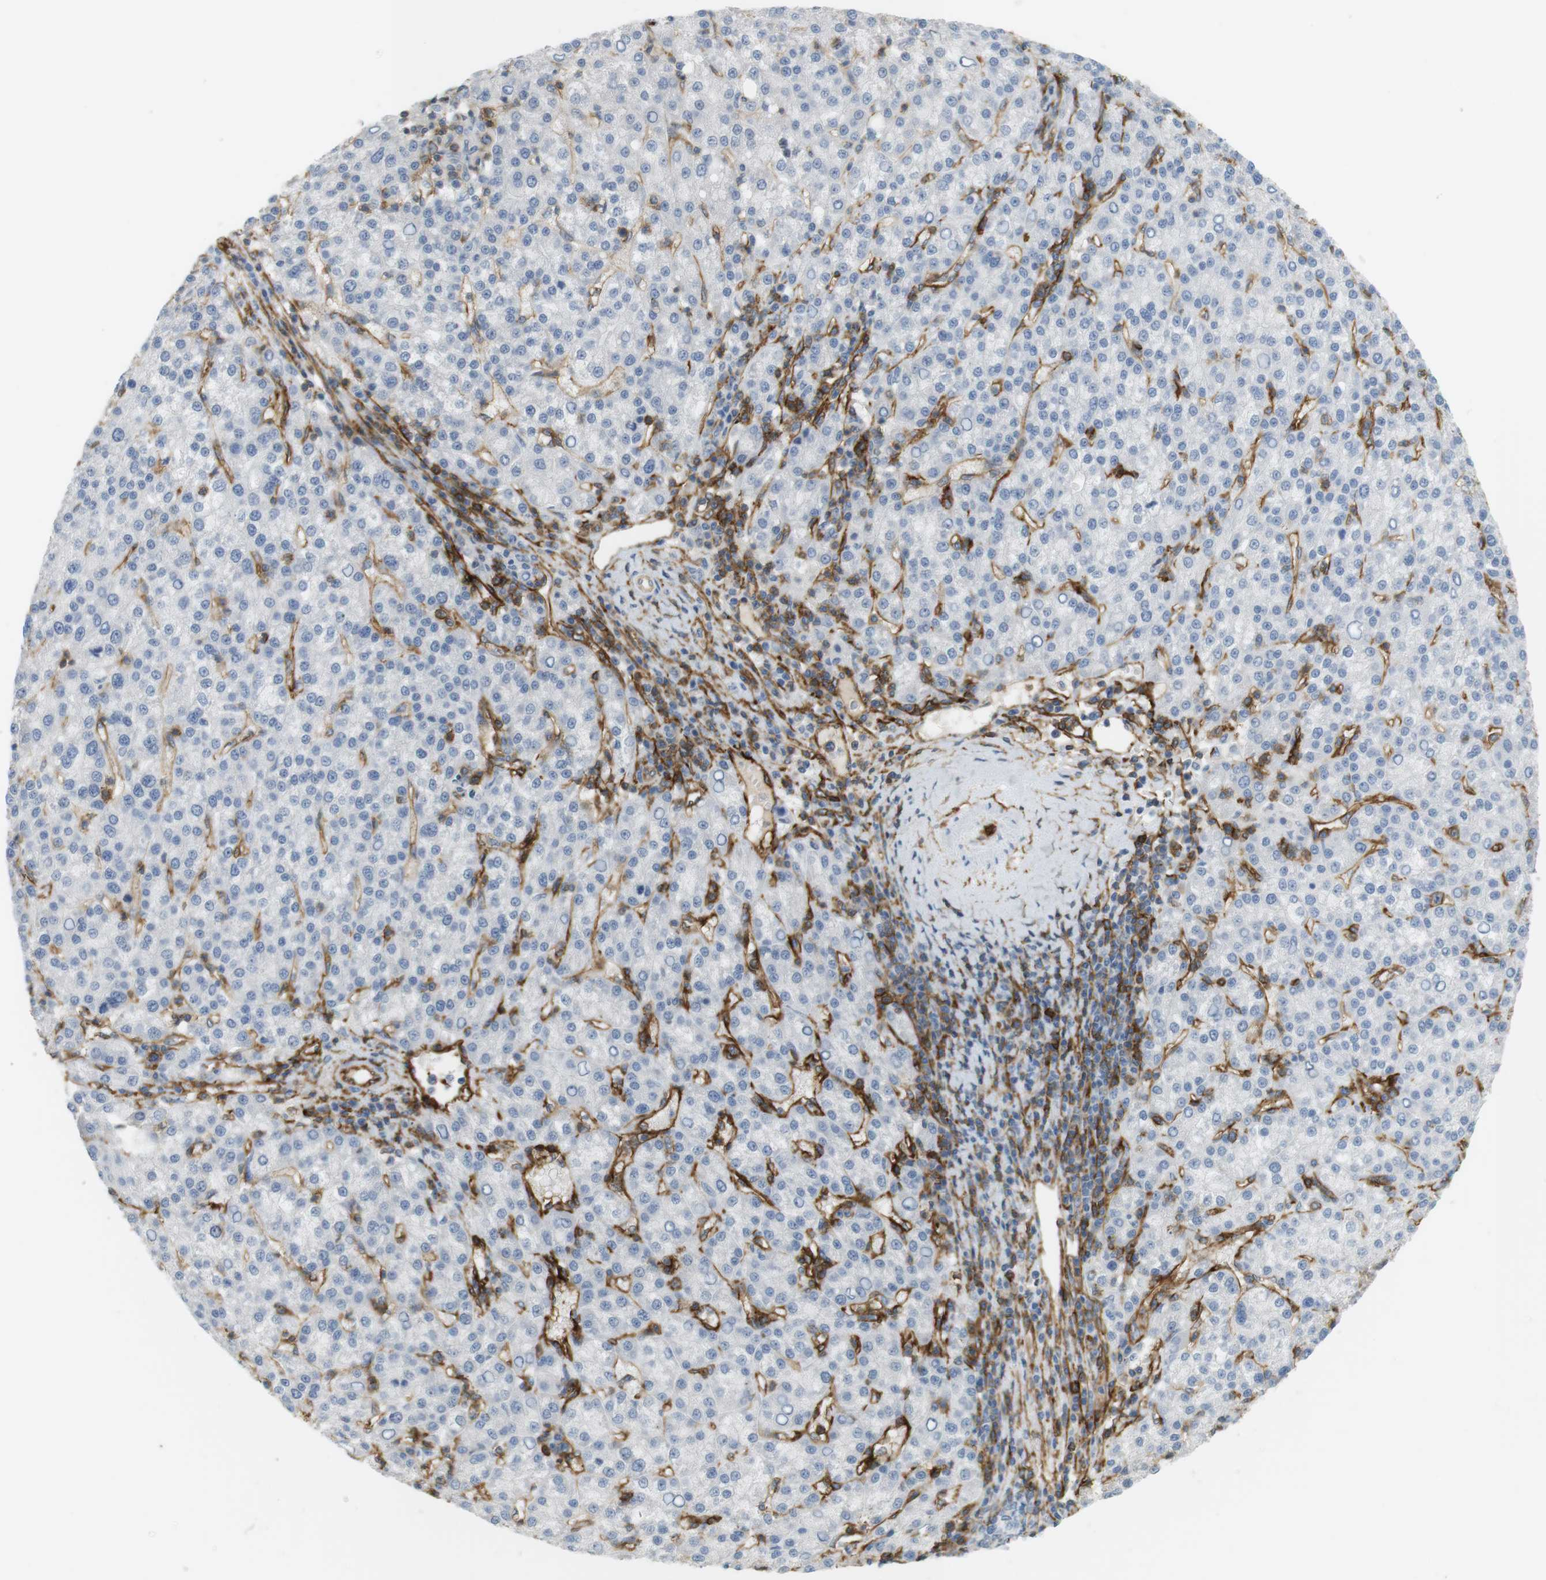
{"staining": {"intensity": "negative", "quantity": "none", "location": "none"}, "tissue": "liver cancer", "cell_type": "Tumor cells", "image_type": "cancer", "snomed": [{"axis": "morphology", "description": "Carcinoma, Hepatocellular, NOS"}, {"axis": "topography", "description": "Liver"}], "caption": "This is an IHC micrograph of human liver cancer (hepatocellular carcinoma). There is no expression in tumor cells.", "gene": "F2R", "patient": {"sex": "female", "age": 58}}